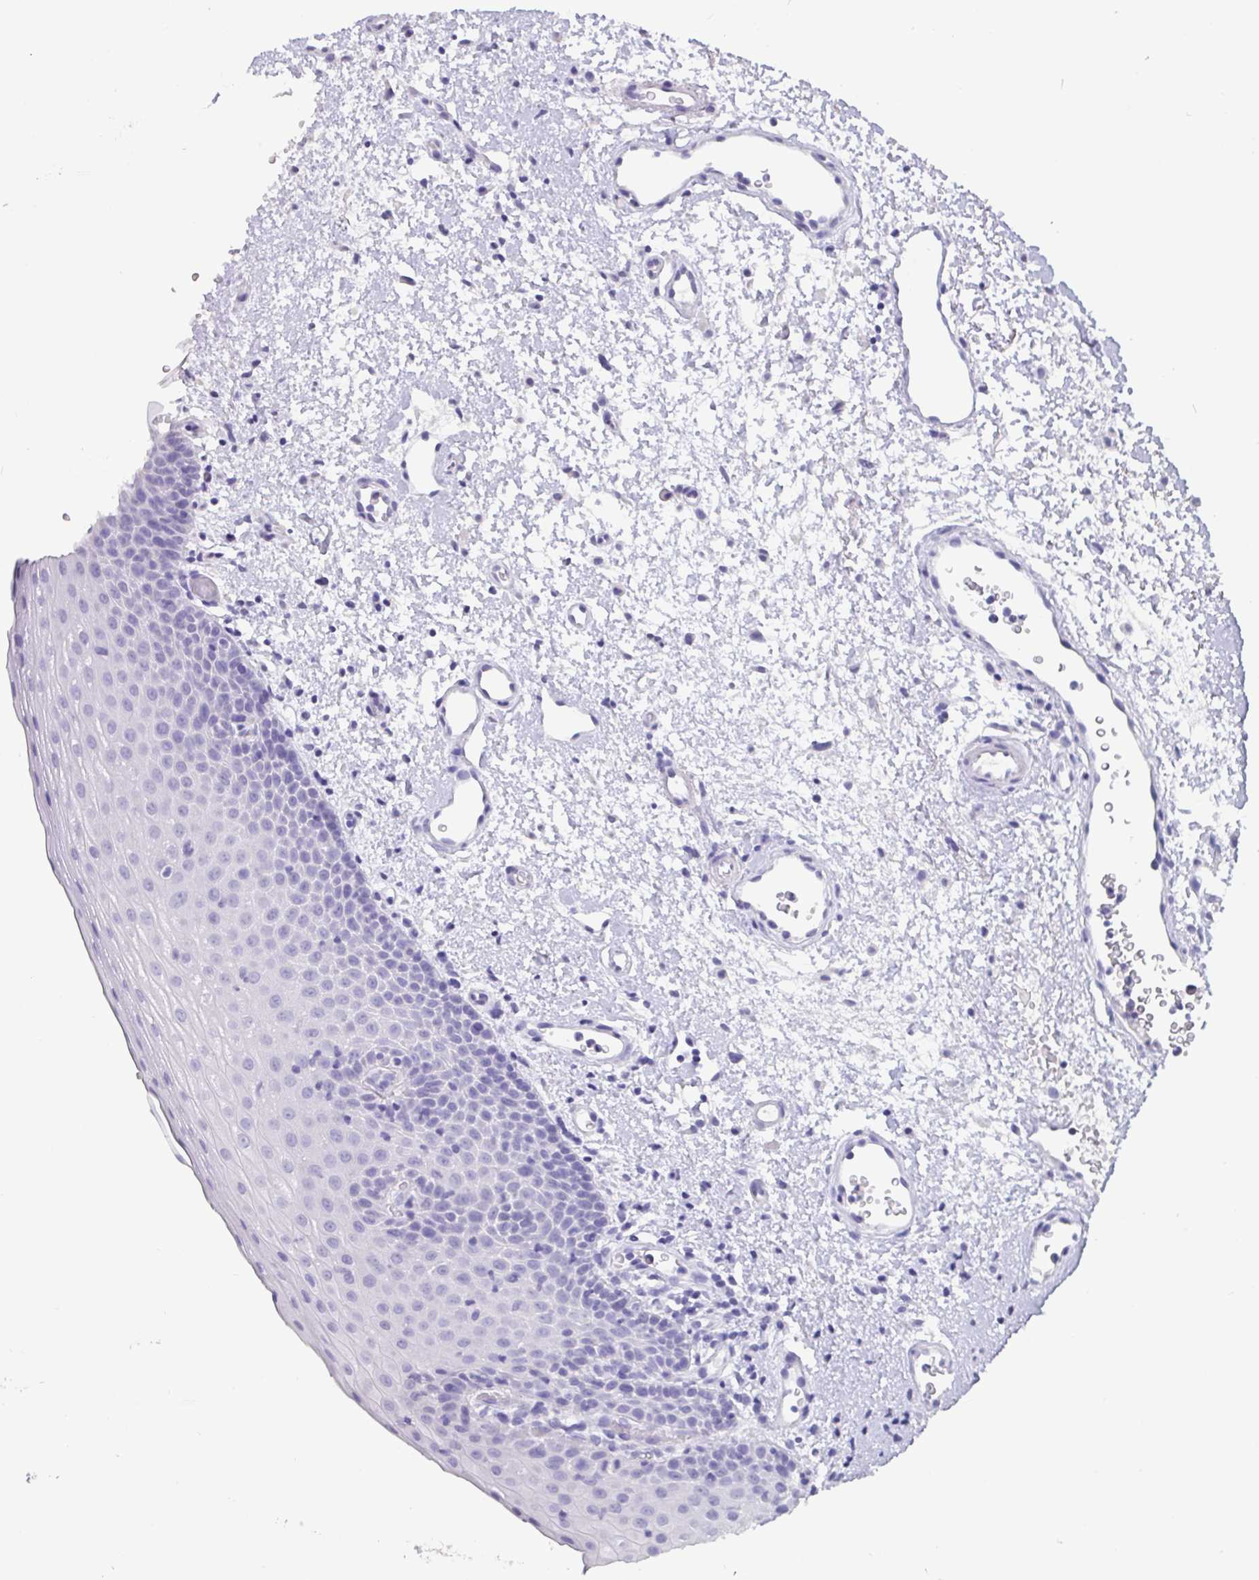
{"staining": {"intensity": "negative", "quantity": "none", "location": "none"}, "tissue": "oral mucosa", "cell_type": "Squamous epithelial cells", "image_type": "normal", "snomed": [{"axis": "morphology", "description": "Normal tissue, NOS"}, {"axis": "topography", "description": "Oral tissue"}, {"axis": "topography", "description": "Head-Neck"}], "caption": "Immunohistochemistry (IHC) of benign human oral mucosa displays no staining in squamous epithelial cells.", "gene": "SCGN", "patient": {"sex": "female", "age": 55}}